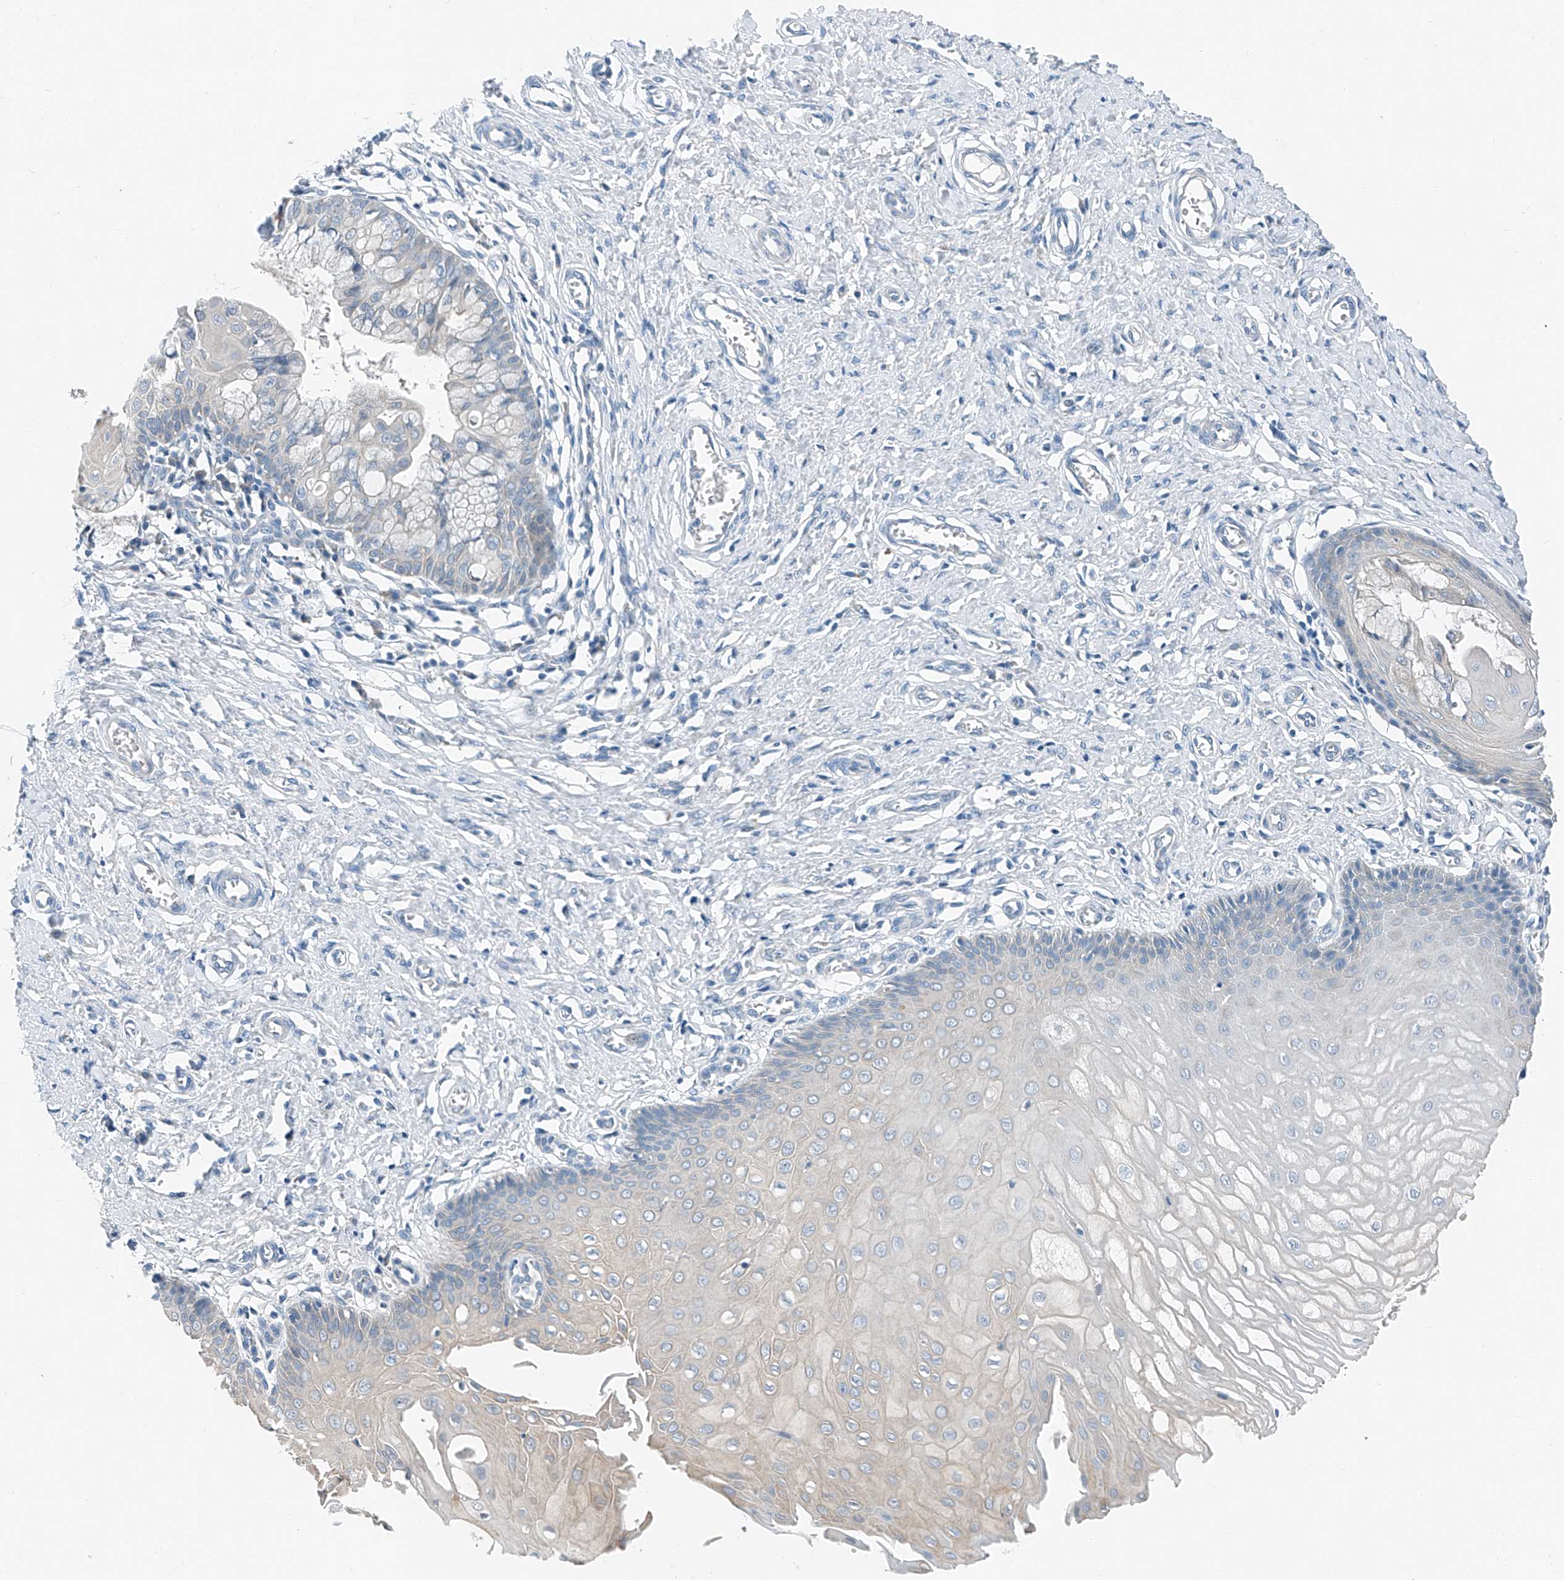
{"staining": {"intensity": "negative", "quantity": "none", "location": "none"}, "tissue": "cervix", "cell_type": "Glandular cells", "image_type": "normal", "snomed": [{"axis": "morphology", "description": "Normal tissue, NOS"}, {"axis": "topography", "description": "Cervix"}], "caption": "Histopathology image shows no protein staining in glandular cells of benign cervix.", "gene": "MDGA1", "patient": {"sex": "female", "age": 55}}